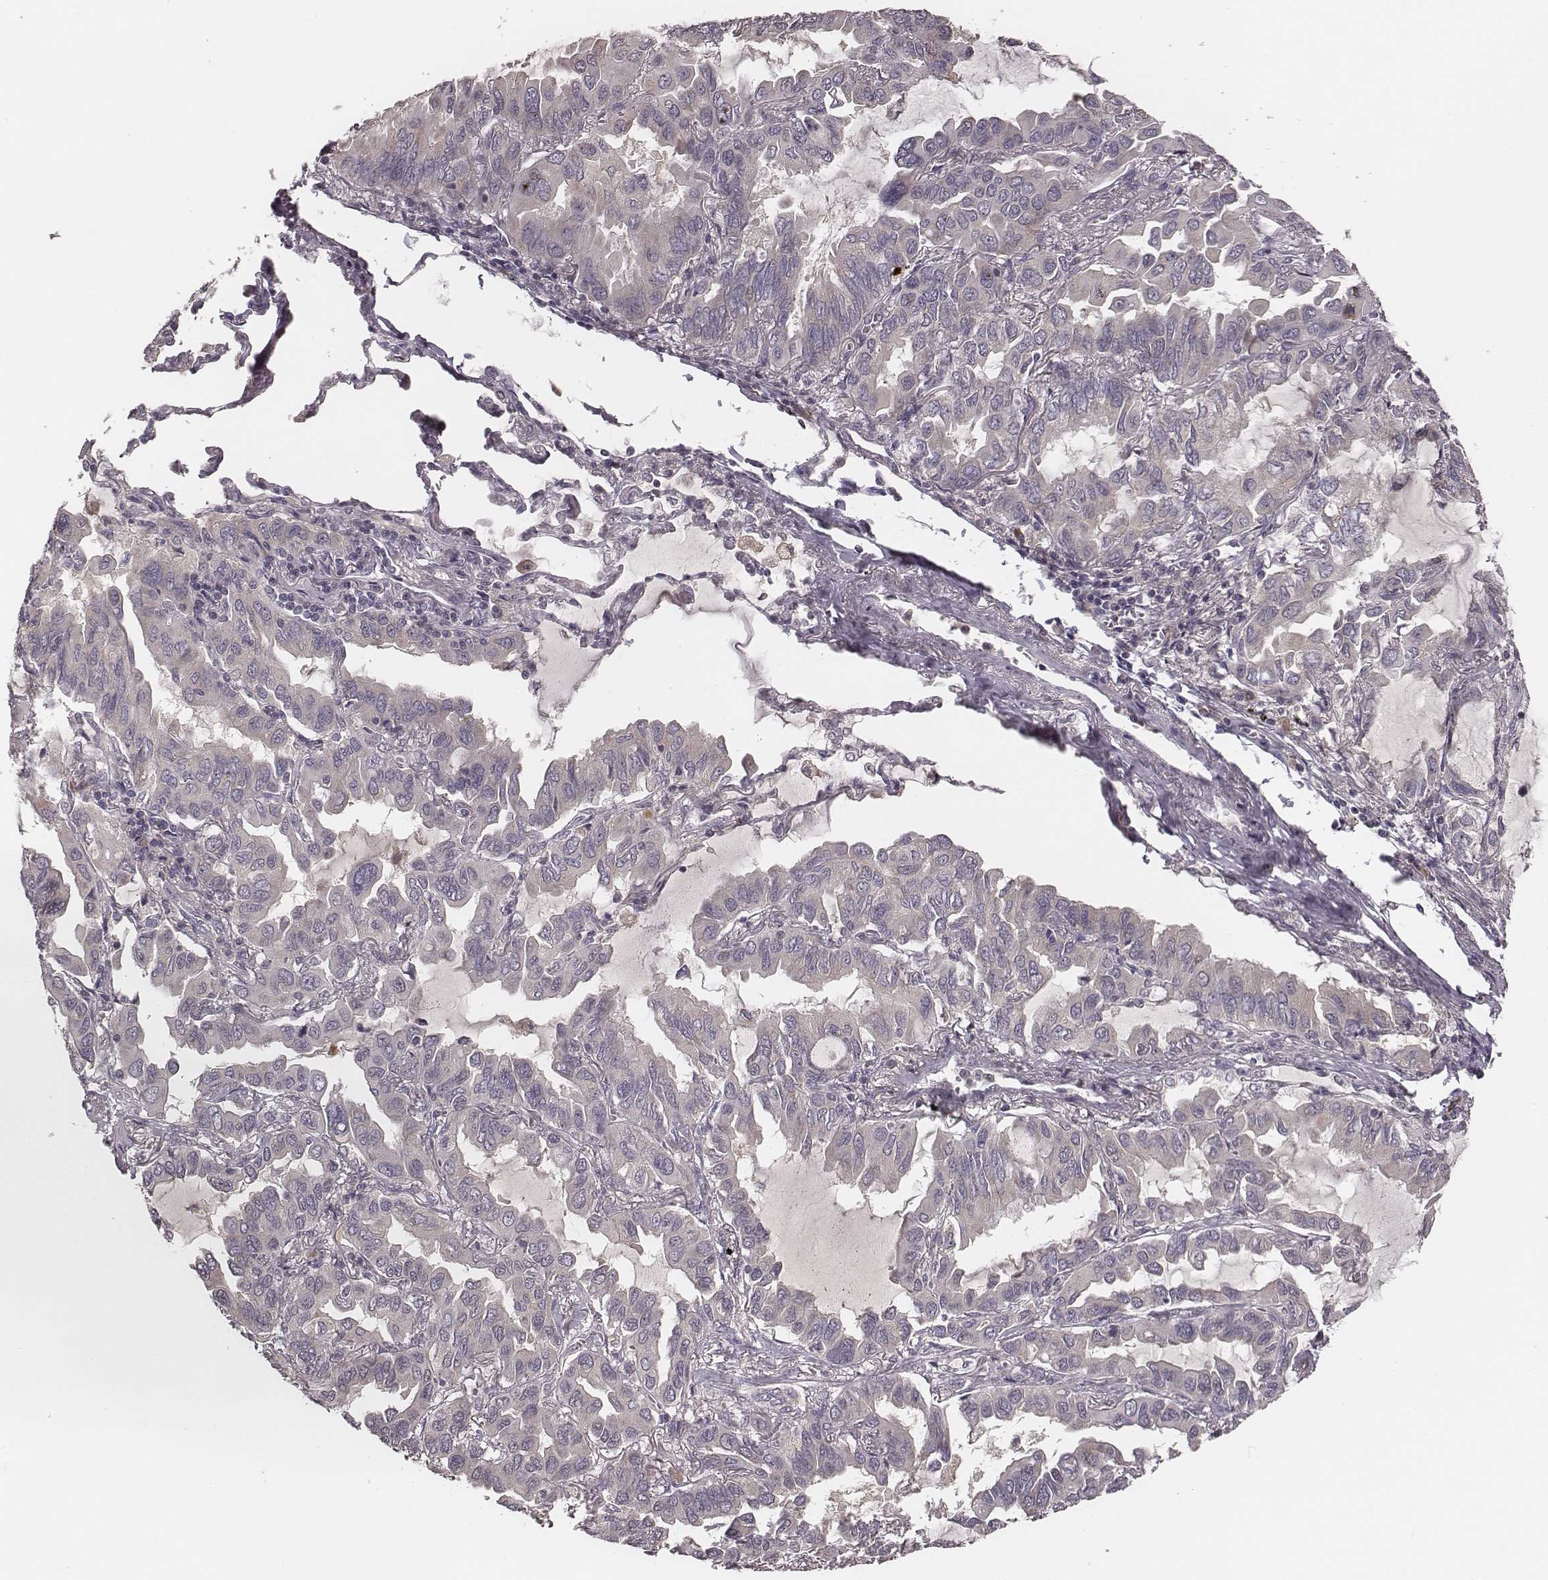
{"staining": {"intensity": "negative", "quantity": "none", "location": "none"}, "tissue": "lung cancer", "cell_type": "Tumor cells", "image_type": "cancer", "snomed": [{"axis": "morphology", "description": "Adenocarcinoma, NOS"}, {"axis": "topography", "description": "Lung"}], "caption": "This is an immunohistochemistry (IHC) photomicrograph of lung cancer (adenocarcinoma). There is no expression in tumor cells.", "gene": "P2RX5", "patient": {"sex": "male", "age": 64}}